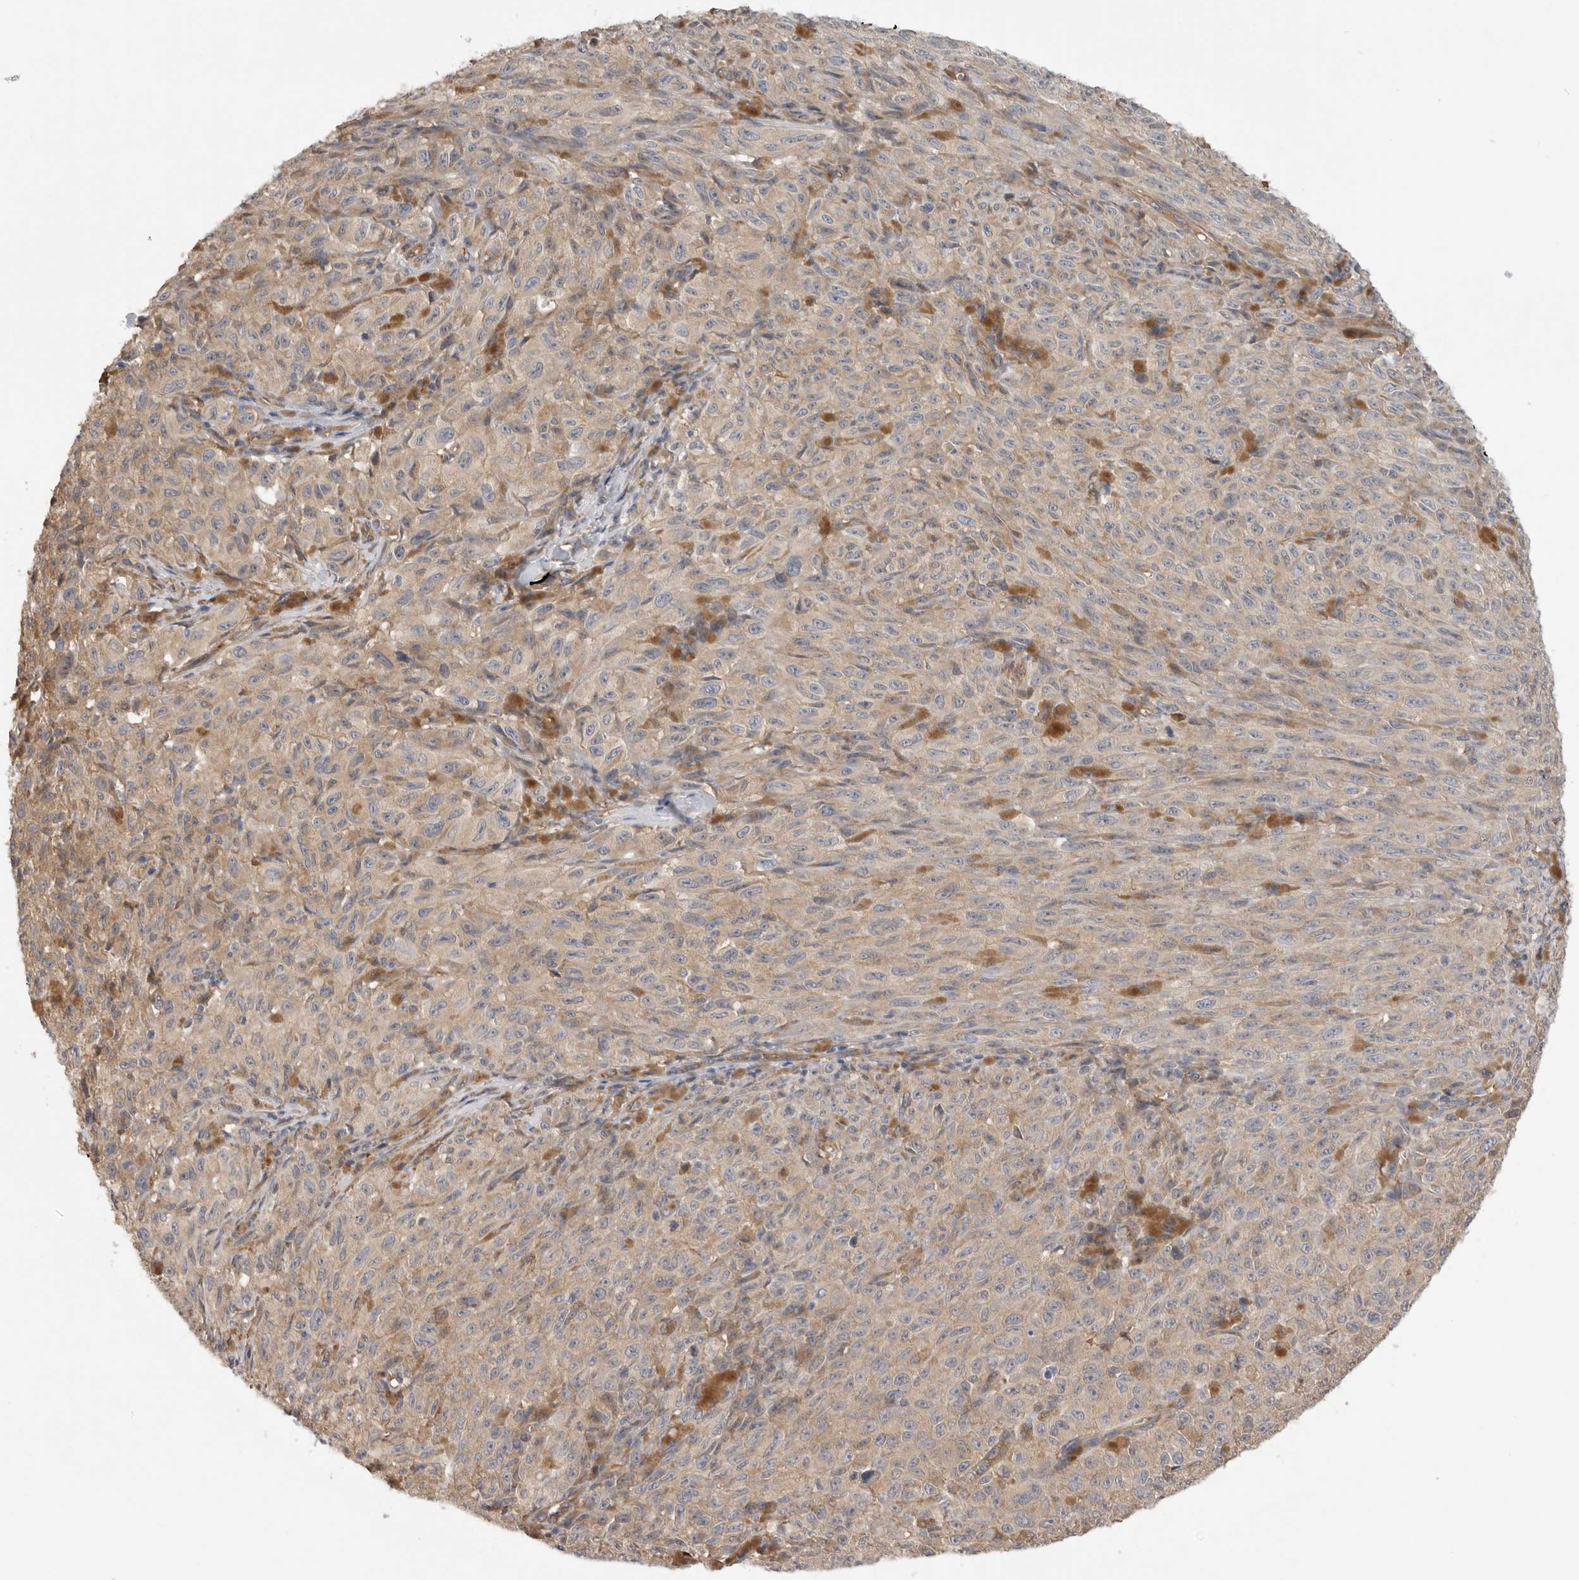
{"staining": {"intensity": "weak", "quantity": ">75%", "location": "cytoplasmic/membranous"}, "tissue": "melanoma", "cell_type": "Tumor cells", "image_type": "cancer", "snomed": [{"axis": "morphology", "description": "Malignant melanoma, NOS"}, {"axis": "topography", "description": "Skin"}], "caption": "DAB (3,3'-diaminobenzidine) immunohistochemical staining of human malignant melanoma demonstrates weak cytoplasmic/membranous protein expression in approximately >75% of tumor cells.", "gene": "CDC42BPB", "patient": {"sex": "female", "age": 82}}